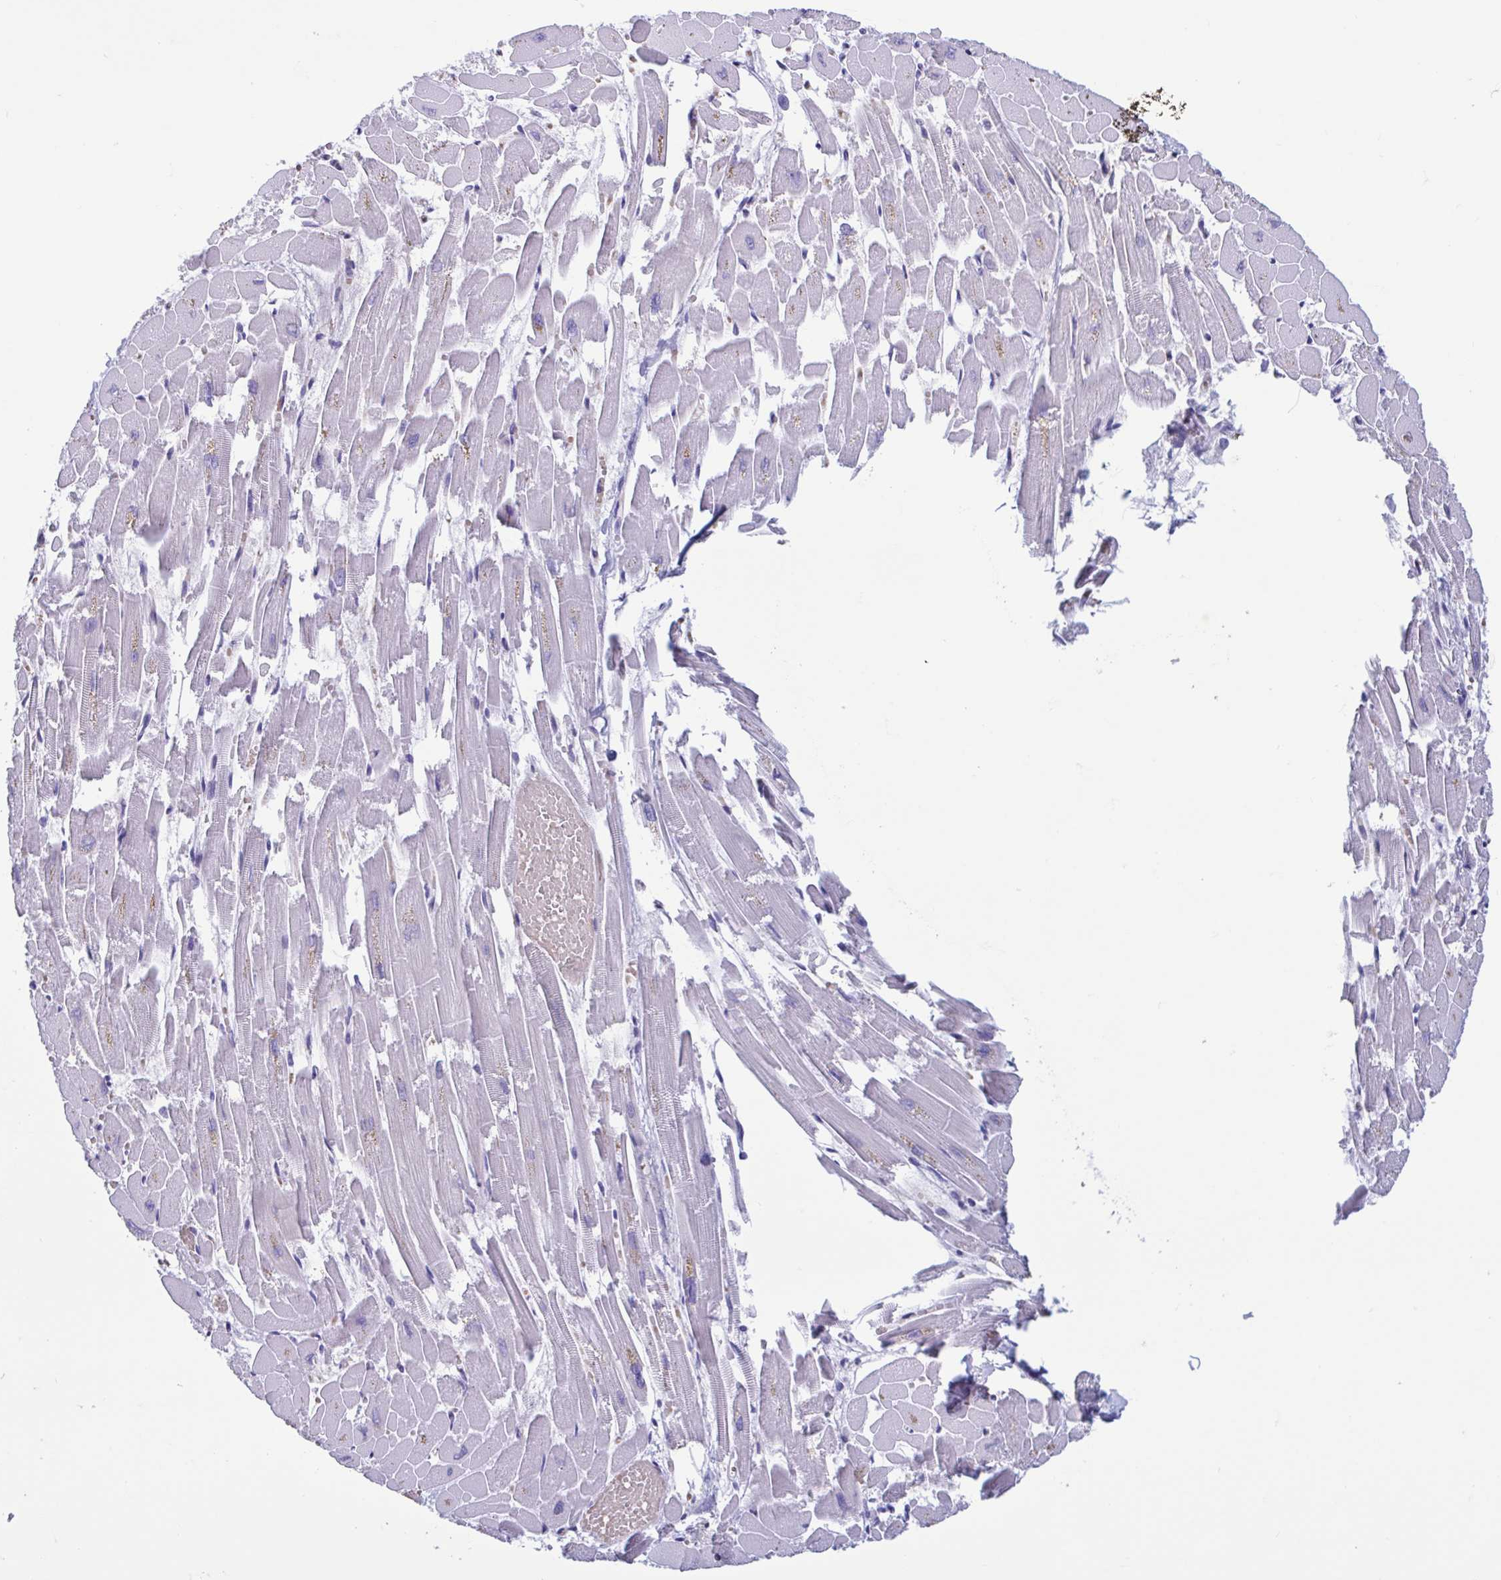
{"staining": {"intensity": "negative", "quantity": "none", "location": "none"}, "tissue": "heart muscle", "cell_type": "Cardiomyocytes", "image_type": "normal", "snomed": [{"axis": "morphology", "description": "Normal tissue, NOS"}, {"axis": "topography", "description": "Heart"}], "caption": "High power microscopy image of an immunohistochemistry photomicrograph of unremarkable heart muscle, revealing no significant positivity in cardiomyocytes. (Immunohistochemistry, brightfield microscopy, high magnification).", "gene": "MORC4", "patient": {"sex": "female", "age": 52}}